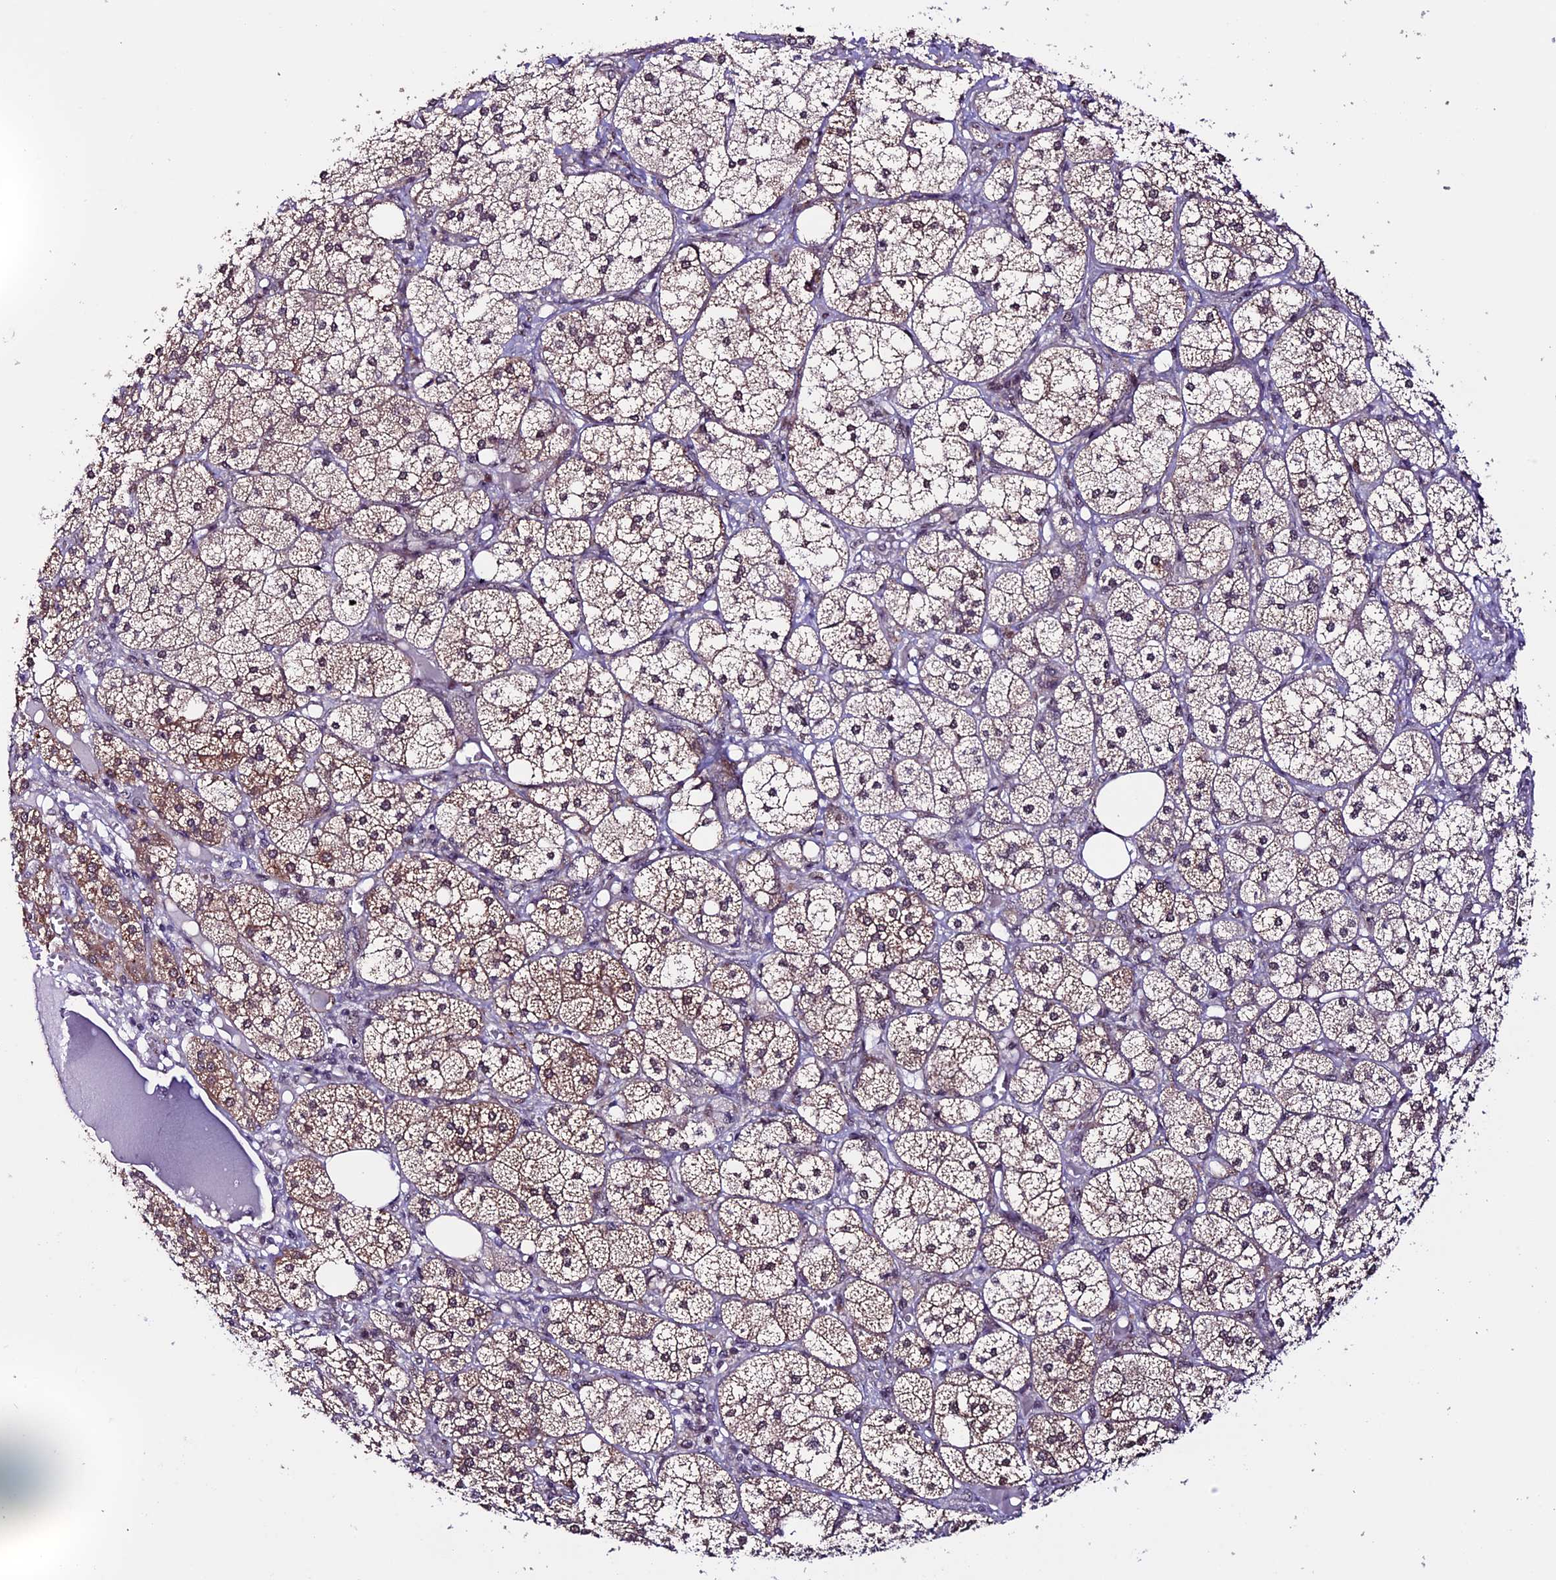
{"staining": {"intensity": "moderate", "quantity": "25%-75%", "location": "cytoplasmic/membranous"}, "tissue": "adrenal gland", "cell_type": "Glandular cells", "image_type": "normal", "snomed": [{"axis": "morphology", "description": "Normal tissue, NOS"}, {"axis": "topography", "description": "Adrenal gland"}], "caption": "Moderate cytoplasmic/membranous staining is present in approximately 25%-75% of glandular cells in benign adrenal gland.", "gene": "TMEM171", "patient": {"sex": "female", "age": 61}}